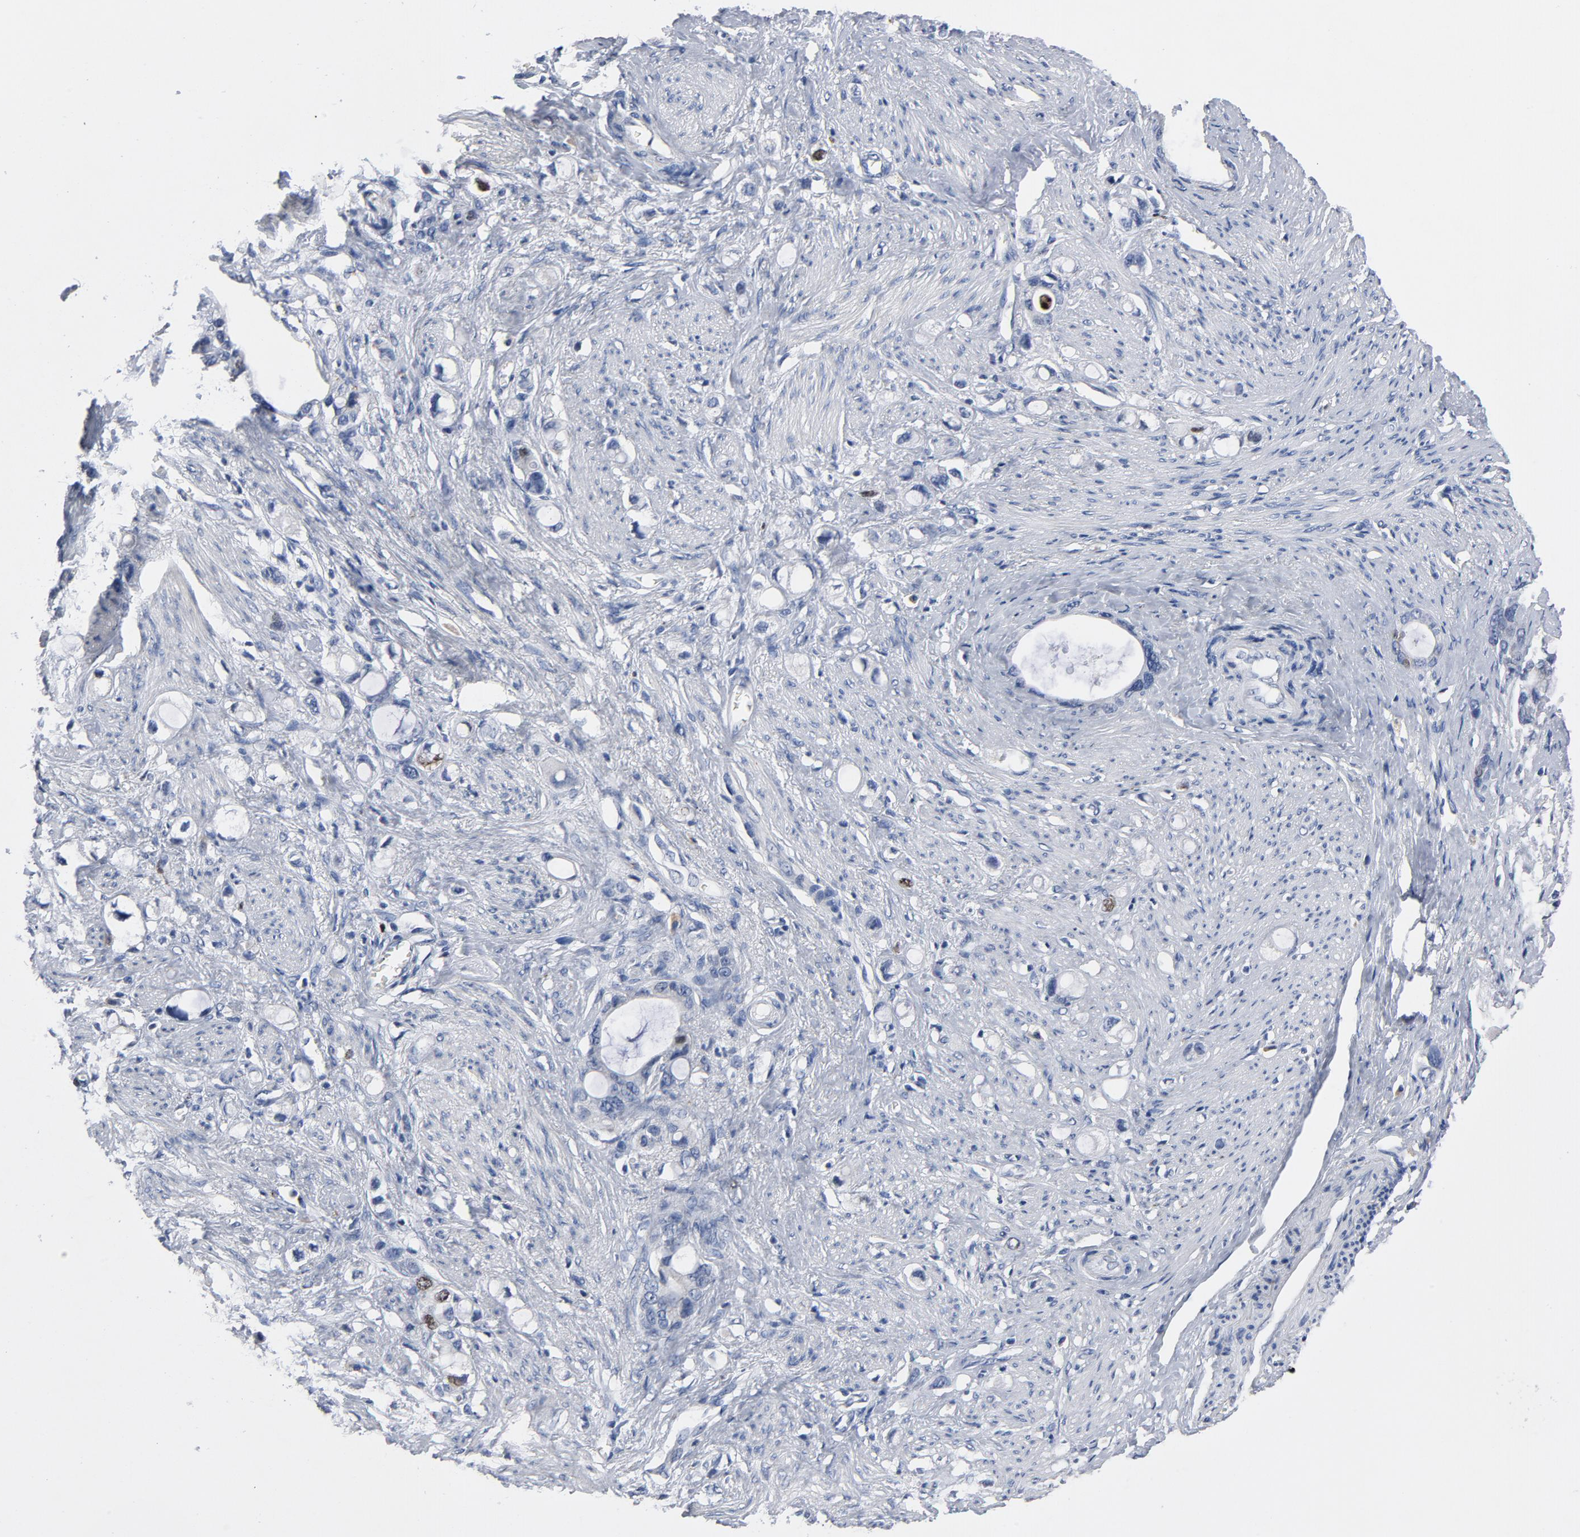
{"staining": {"intensity": "moderate", "quantity": "<25%", "location": "nuclear"}, "tissue": "stomach cancer", "cell_type": "Tumor cells", "image_type": "cancer", "snomed": [{"axis": "morphology", "description": "Adenocarcinoma, NOS"}, {"axis": "topography", "description": "Stomach"}], "caption": "Immunohistochemistry (IHC) photomicrograph of human adenocarcinoma (stomach) stained for a protein (brown), which demonstrates low levels of moderate nuclear positivity in about <25% of tumor cells.", "gene": "BIRC5", "patient": {"sex": "female", "age": 75}}